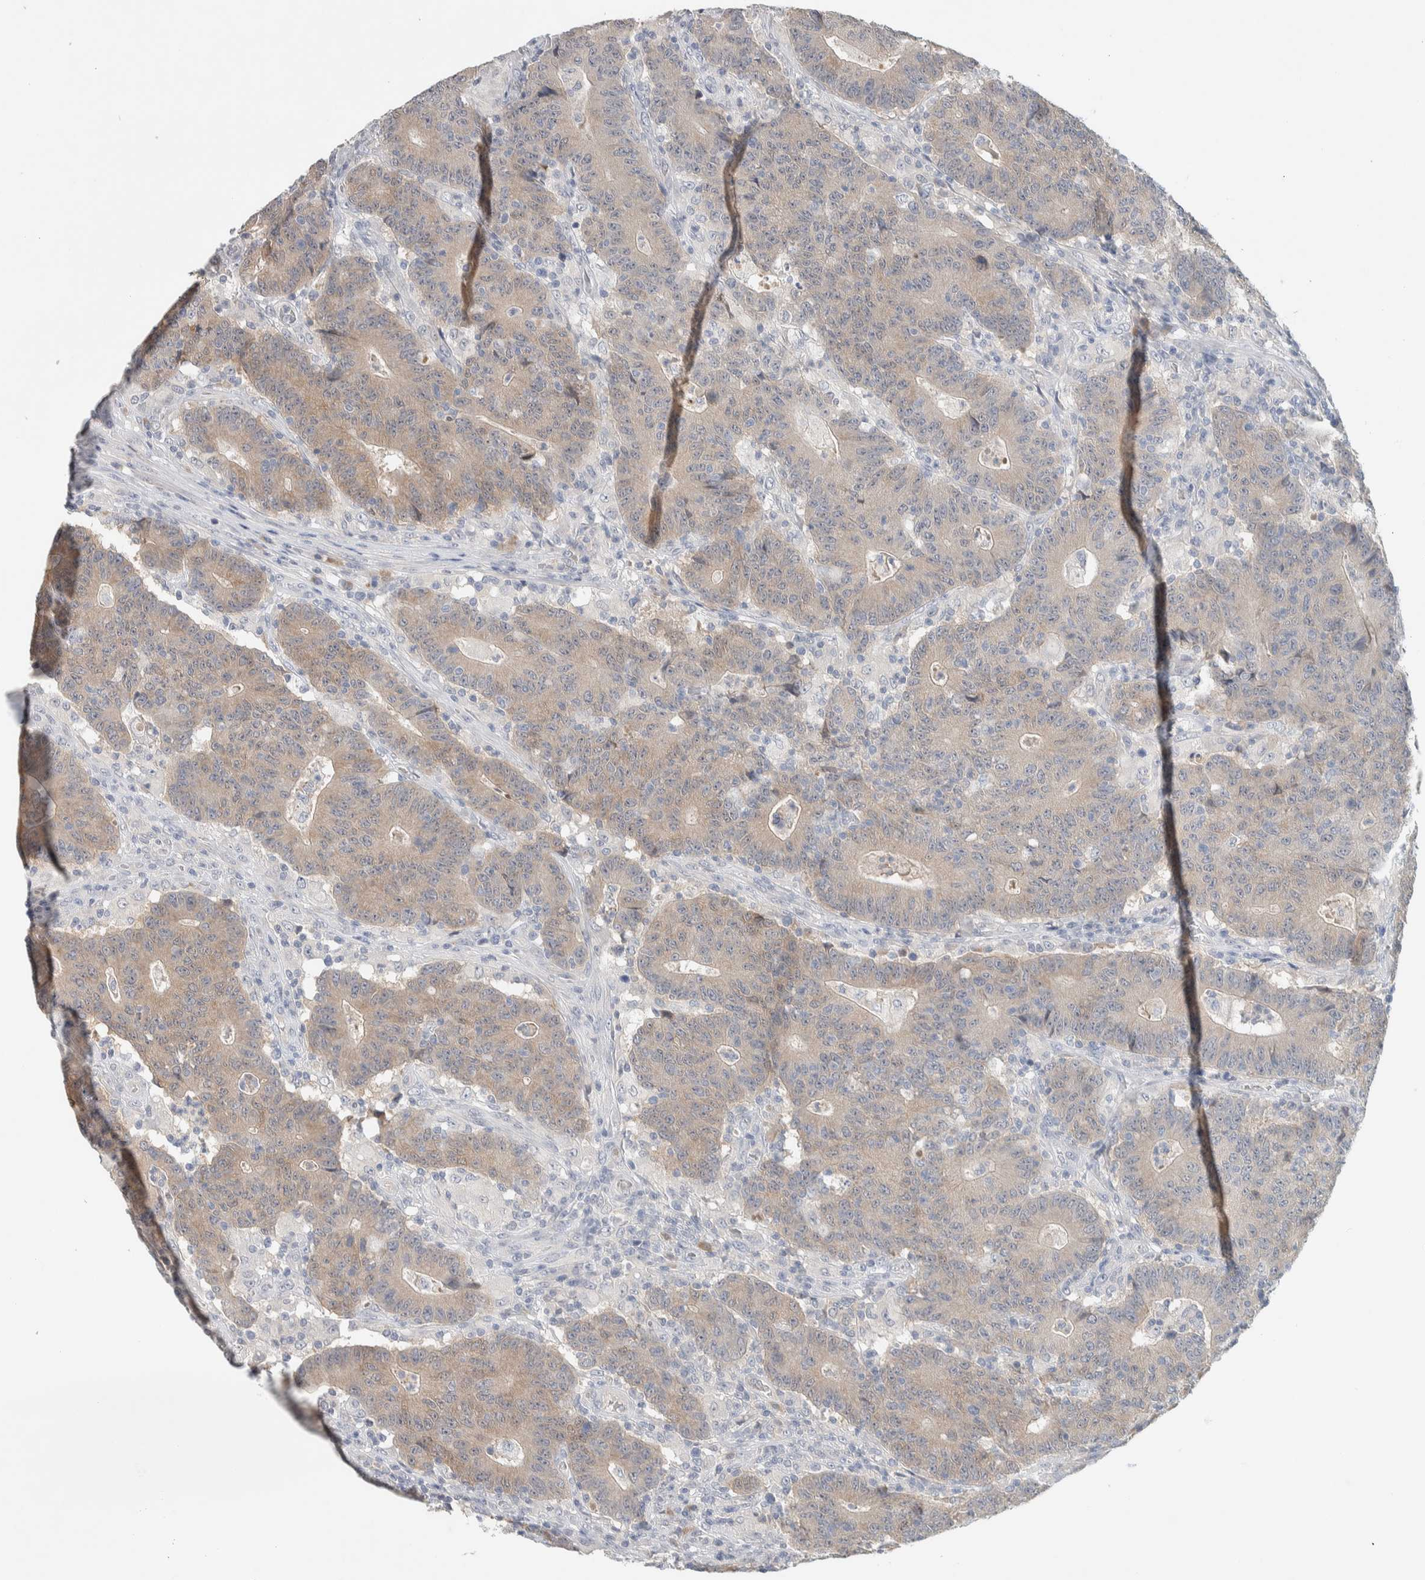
{"staining": {"intensity": "weak", "quantity": "25%-75%", "location": "cytoplasmic/membranous"}, "tissue": "colorectal cancer", "cell_type": "Tumor cells", "image_type": "cancer", "snomed": [{"axis": "morphology", "description": "Normal tissue, NOS"}, {"axis": "morphology", "description": "Adenocarcinoma, NOS"}, {"axis": "topography", "description": "Colon"}], "caption": "There is low levels of weak cytoplasmic/membranous positivity in tumor cells of colorectal cancer (adenocarcinoma), as demonstrated by immunohistochemical staining (brown color).", "gene": "DEPTOR", "patient": {"sex": "female", "age": 75}}